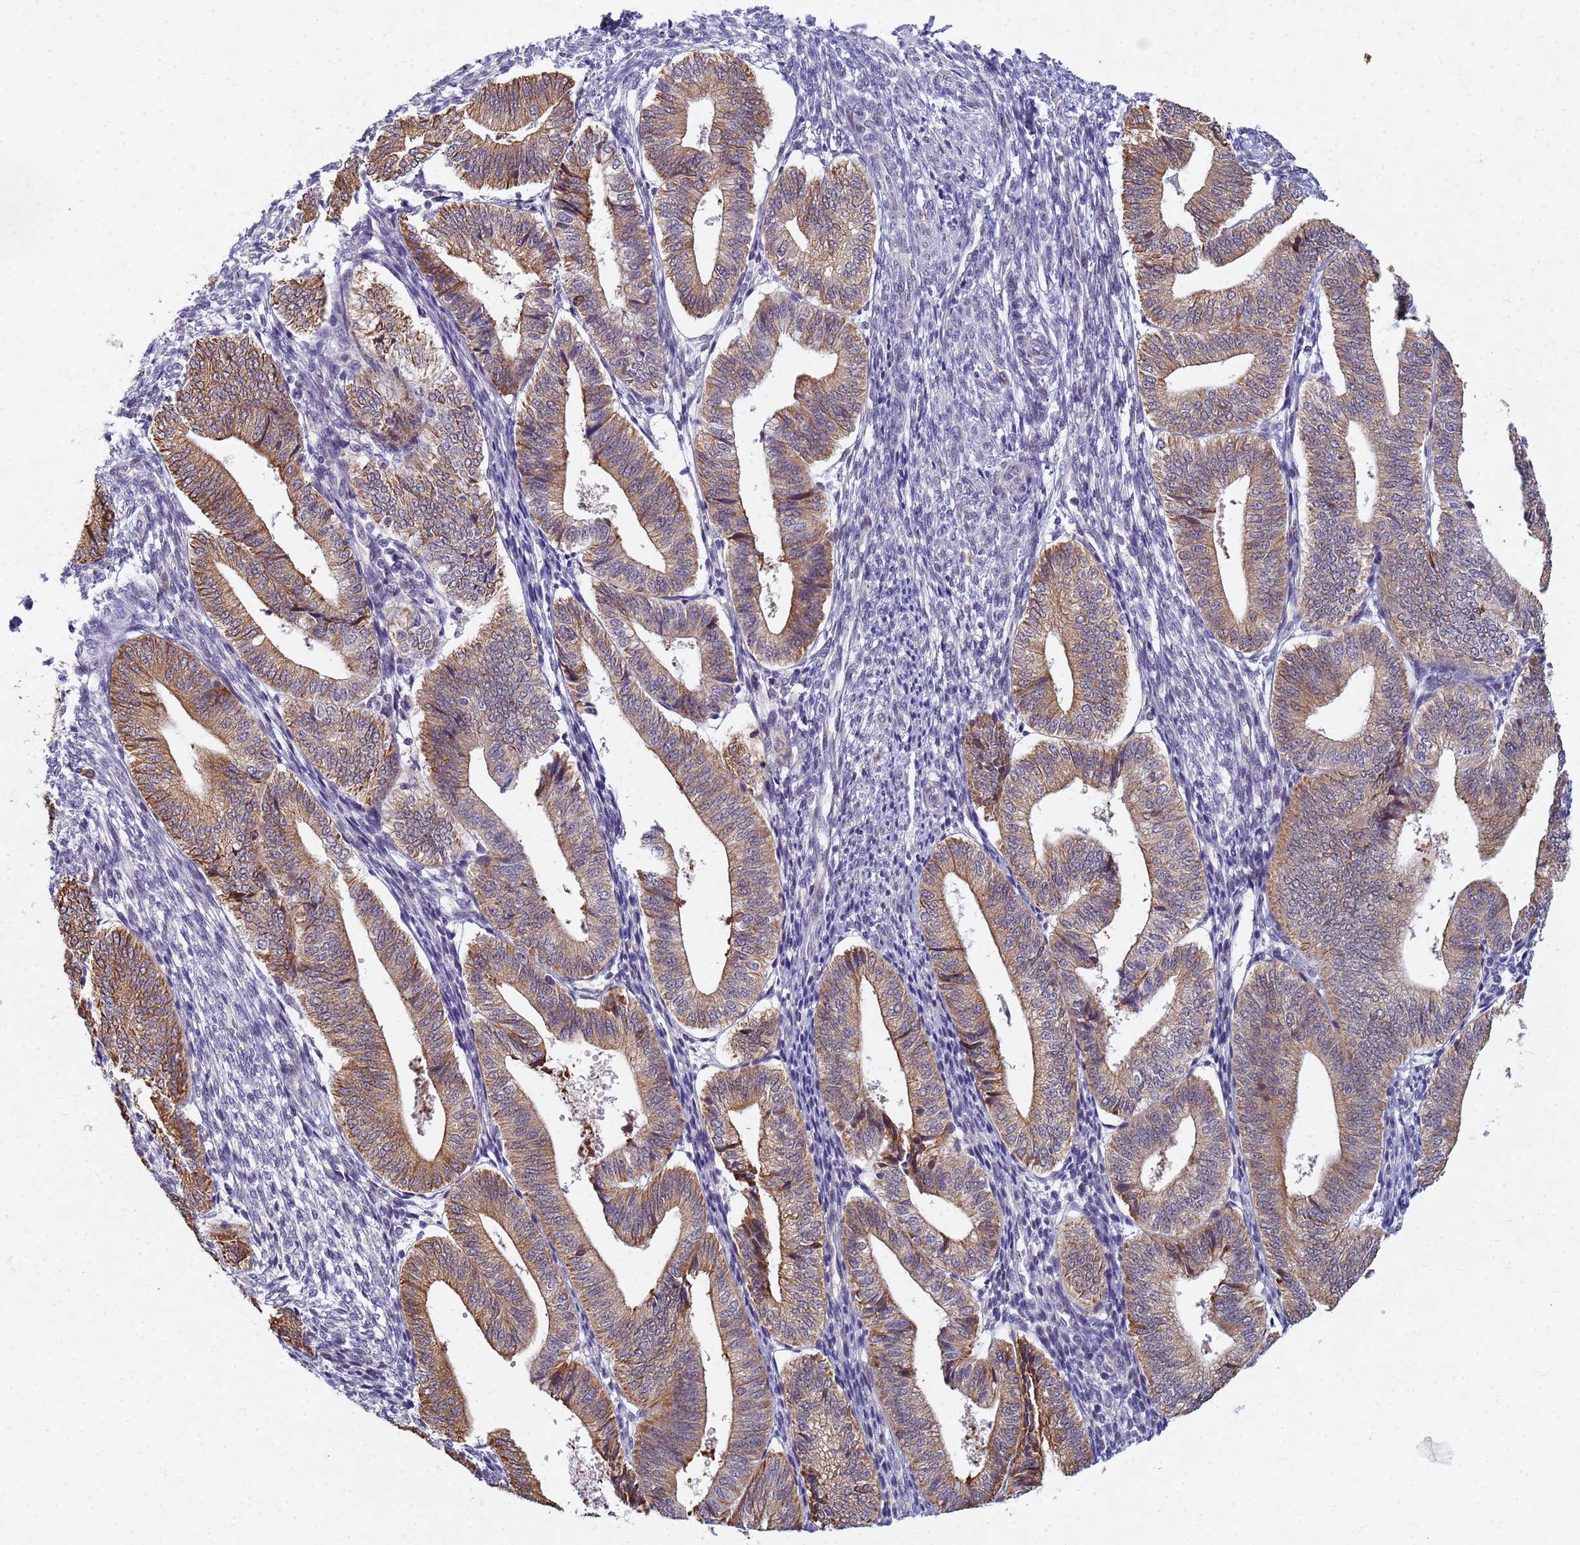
{"staining": {"intensity": "negative", "quantity": "none", "location": "none"}, "tissue": "endometrium", "cell_type": "Cells in endometrial stroma", "image_type": "normal", "snomed": [{"axis": "morphology", "description": "Normal tissue, NOS"}, {"axis": "topography", "description": "Endometrium"}], "caption": "Cells in endometrial stroma show no significant positivity in benign endometrium. (Stains: DAB (3,3'-diaminobenzidine) IHC with hematoxylin counter stain, Microscopy: brightfield microscopy at high magnification).", "gene": "TNPO2", "patient": {"sex": "female", "age": 34}}